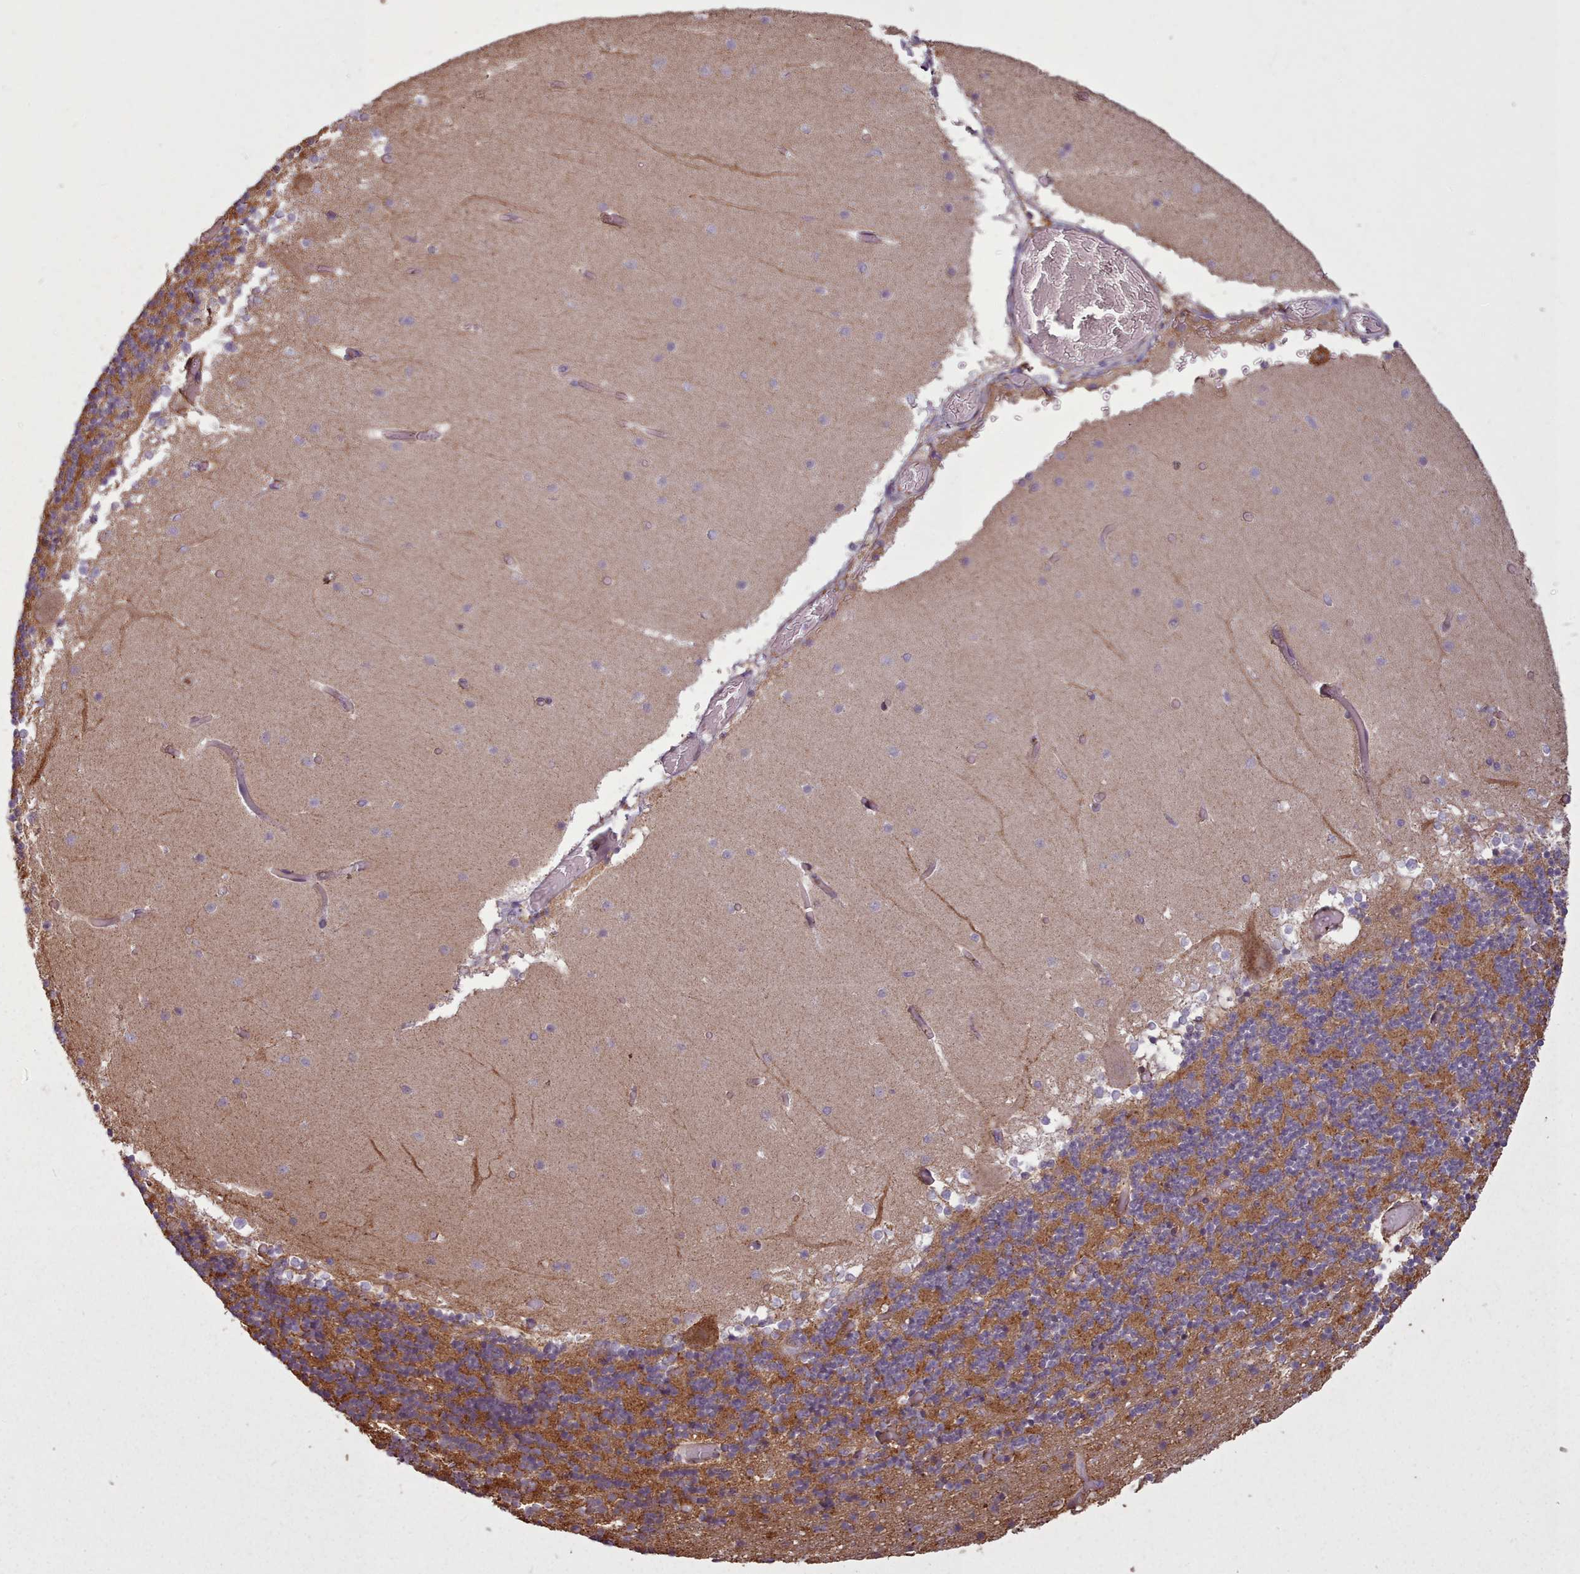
{"staining": {"intensity": "moderate", "quantity": "25%-75%", "location": "cytoplasmic/membranous"}, "tissue": "cerebellum", "cell_type": "Cells in granular layer", "image_type": "normal", "snomed": [{"axis": "morphology", "description": "Normal tissue, NOS"}, {"axis": "topography", "description": "Cerebellum"}], "caption": "A high-resolution histopathology image shows immunohistochemistry staining of normal cerebellum, which shows moderate cytoplasmic/membranous expression in approximately 25%-75% of cells in granular layer. (Stains: DAB in brown, nuclei in blue, Microscopy: brightfield microscopy at high magnification).", "gene": "ZMYM4", "patient": {"sex": "female", "age": 28}}